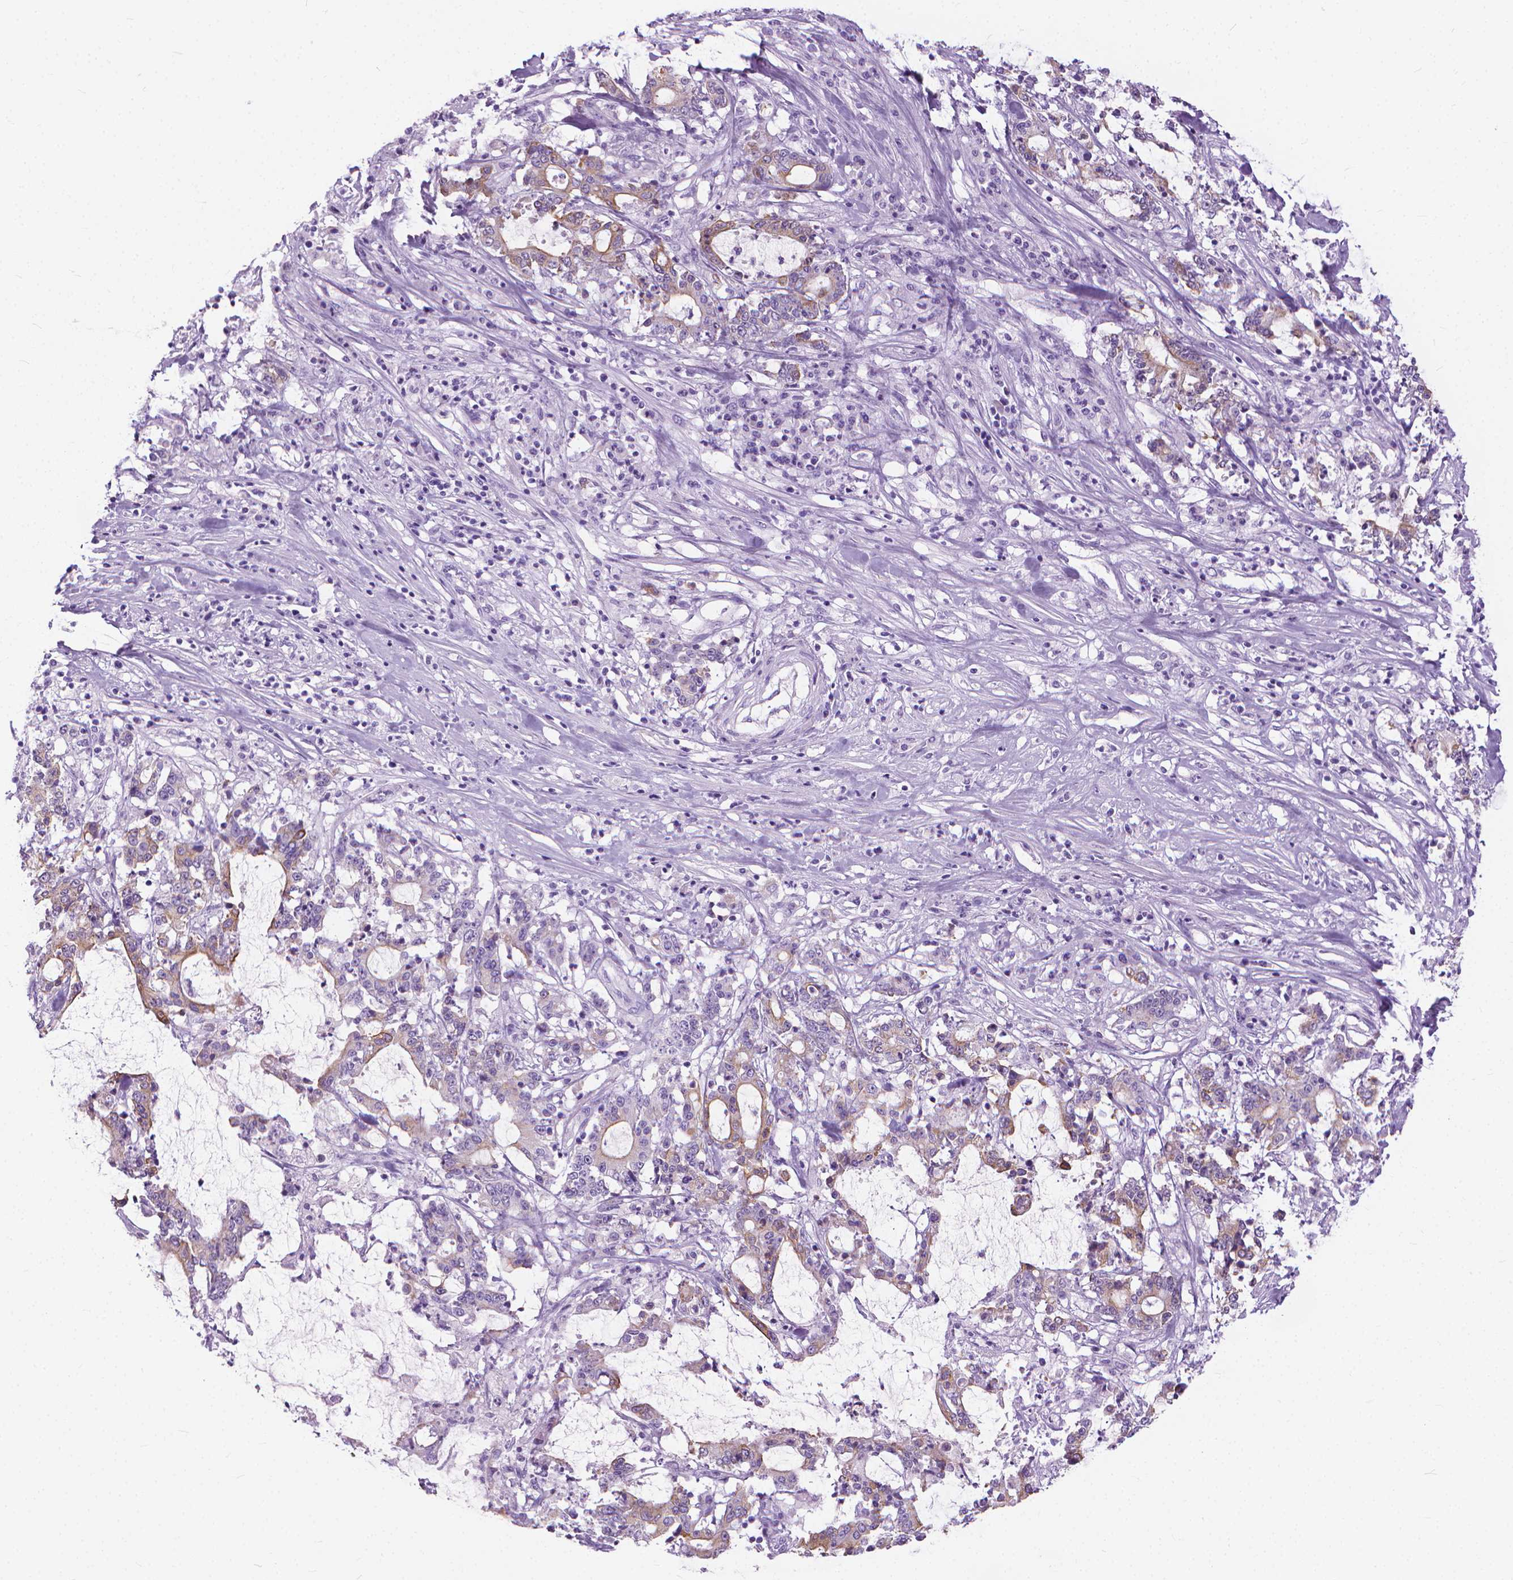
{"staining": {"intensity": "weak", "quantity": "<25%", "location": "cytoplasmic/membranous"}, "tissue": "stomach cancer", "cell_type": "Tumor cells", "image_type": "cancer", "snomed": [{"axis": "morphology", "description": "Adenocarcinoma, NOS"}, {"axis": "topography", "description": "Stomach, upper"}], "caption": "High power microscopy photomicrograph of an IHC photomicrograph of stomach cancer (adenocarcinoma), revealing no significant positivity in tumor cells.", "gene": "HTR2B", "patient": {"sex": "male", "age": 68}}